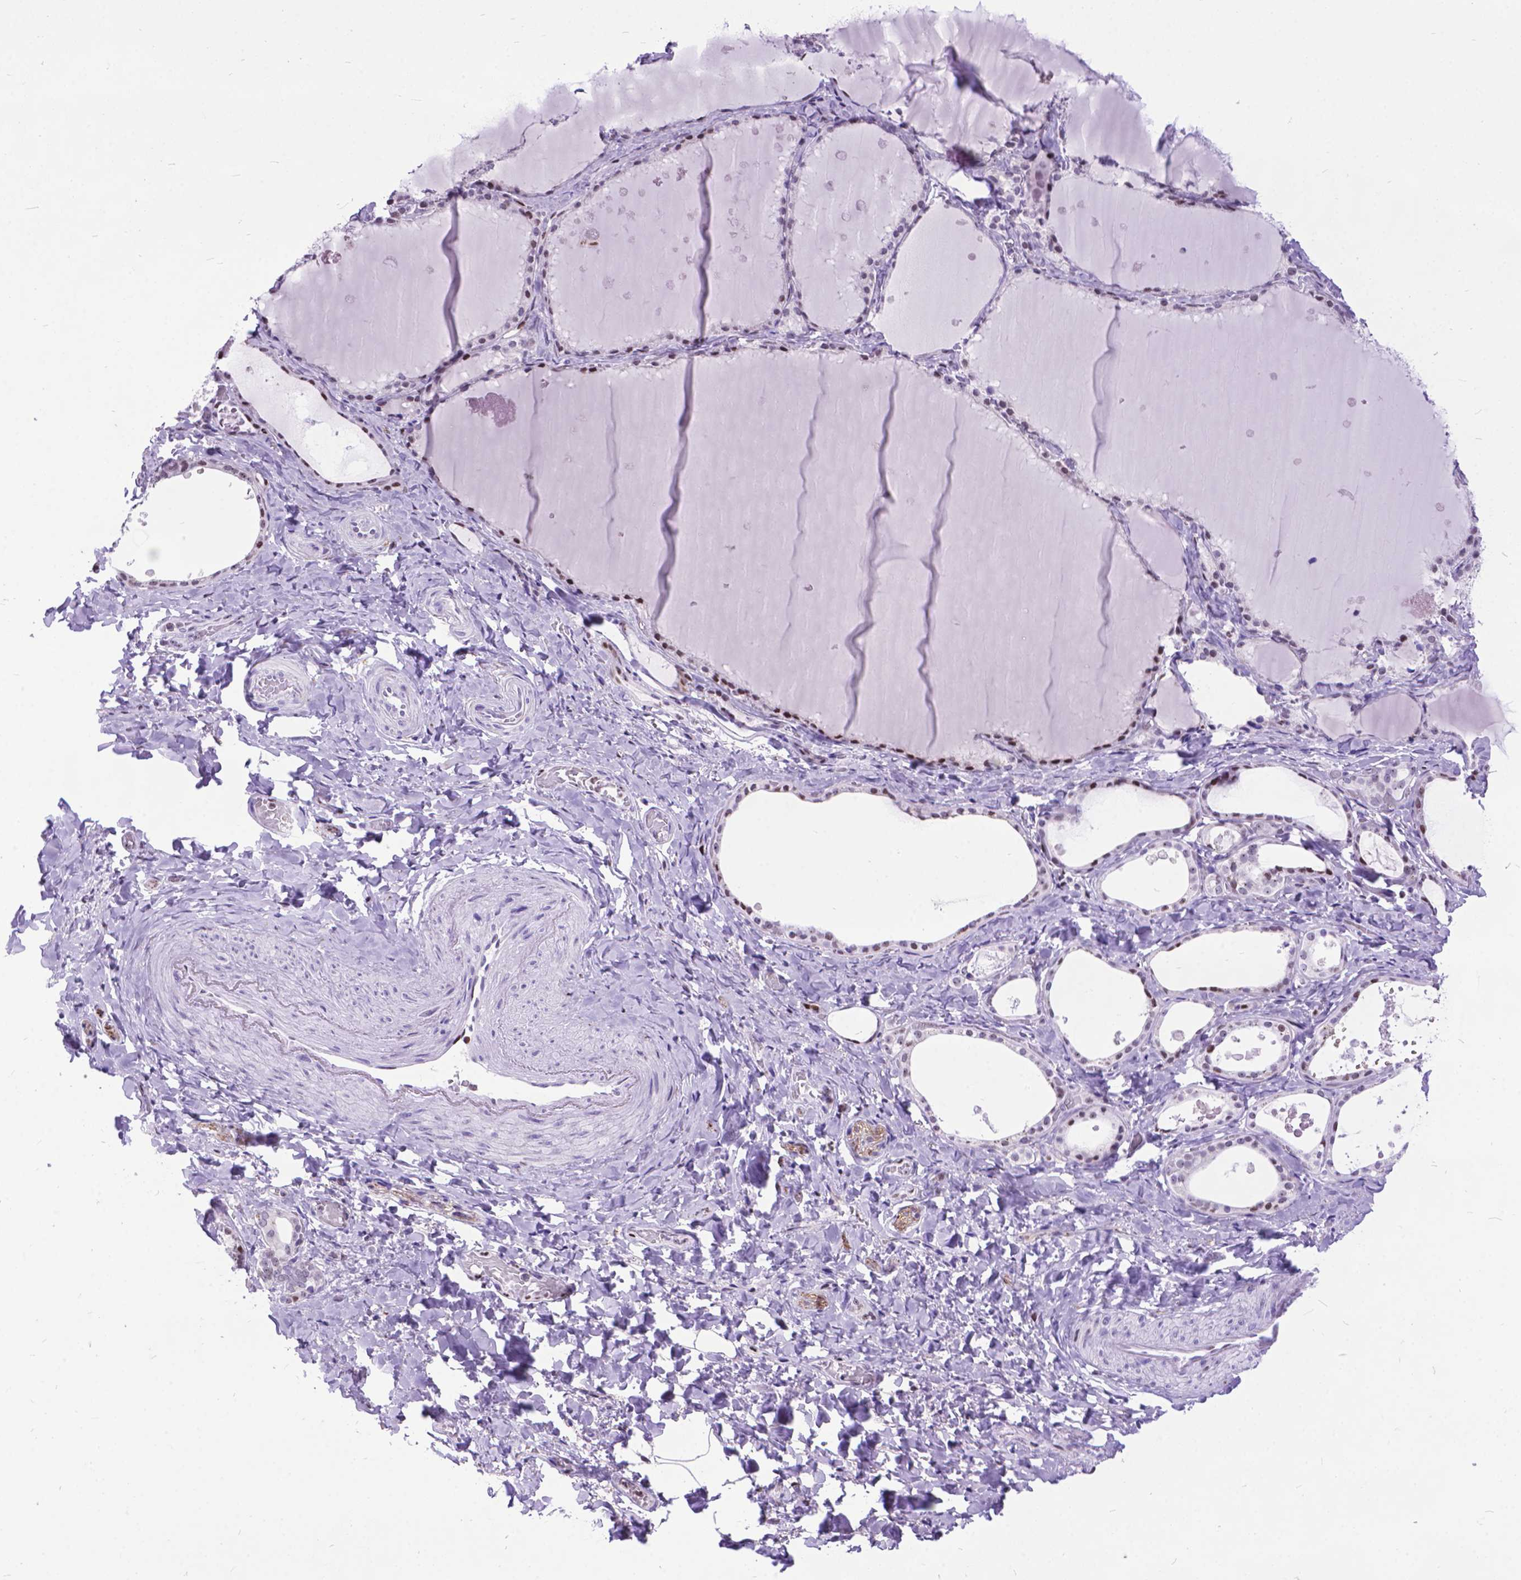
{"staining": {"intensity": "strong", "quantity": "25%-75%", "location": "nuclear"}, "tissue": "thyroid gland", "cell_type": "Glandular cells", "image_type": "normal", "snomed": [{"axis": "morphology", "description": "Normal tissue, NOS"}, {"axis": "topography", "description": "Thyroid gland"}], "caption": "An IHC micrograph of unremarkable tissue is shown. Protein staining in brown labels strong nuclear positivity in thyroid gland within glandular cells. (DAB (3,3'-diaminobenzidine) IHC with brightfield microscopy, high magnification).", "gene": "POLE4", "patient": {"sex": "female", "age": 56}}